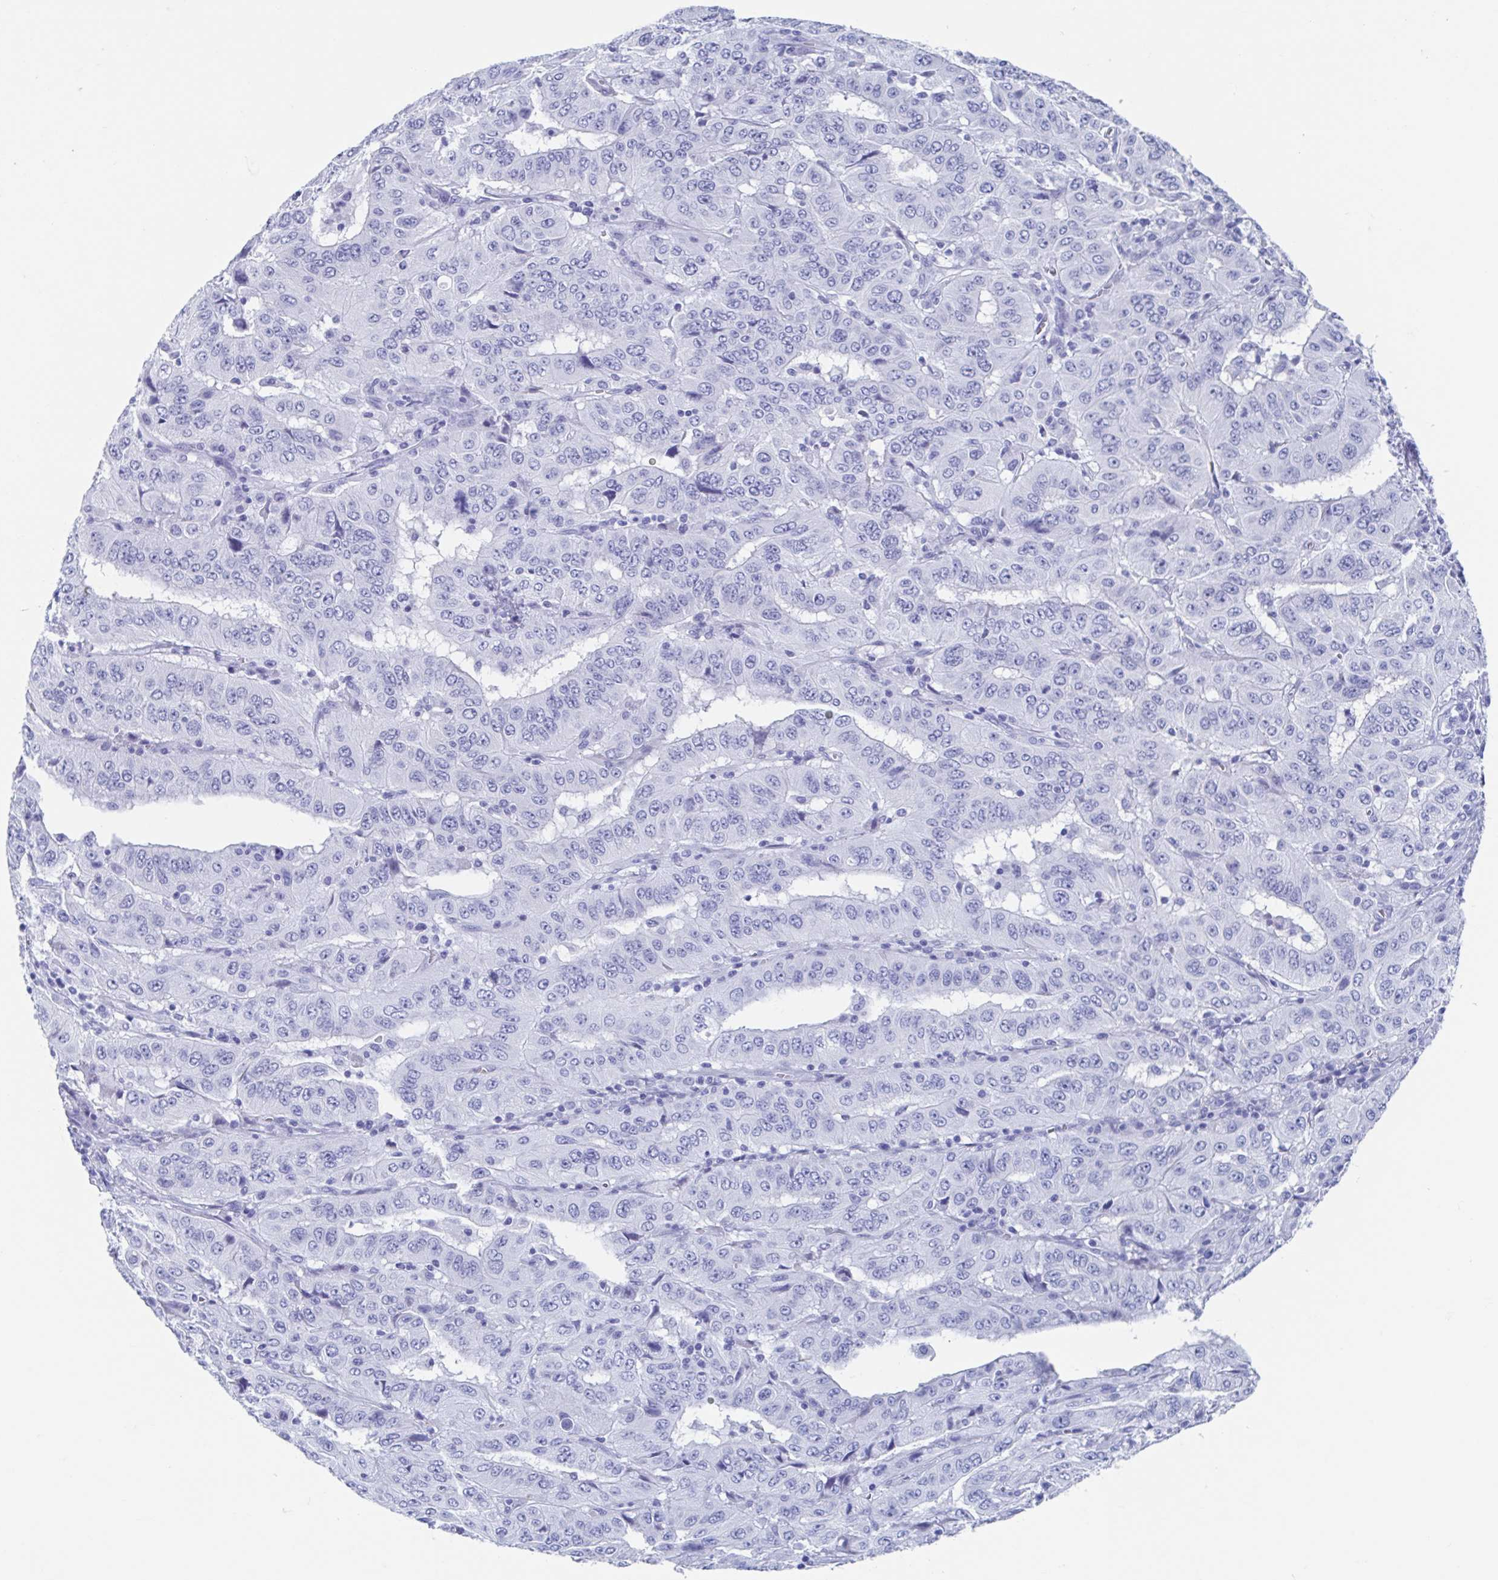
{"staining": {"intensity": "negative", "quantity": "none", "location": "none"}, "tissue": "pancreatic cancer", "cell_type": "Tumor cells", "image_type": "cancer", "snomed": [{"axis": "morphology", "description": "Adenocarcinoma, NOS"}, {"axis": "topography", "description": "Pancreas"}], "caption": "This micrograph is of pancreatic cancer (adenocarcinoma) stained with IHC to label a protein in brown with the nuclei are counter-stained blue. There is no staining in tumor cells.", "gene": "C10orf53", "patient": {"sex": "male", "age": 63}}